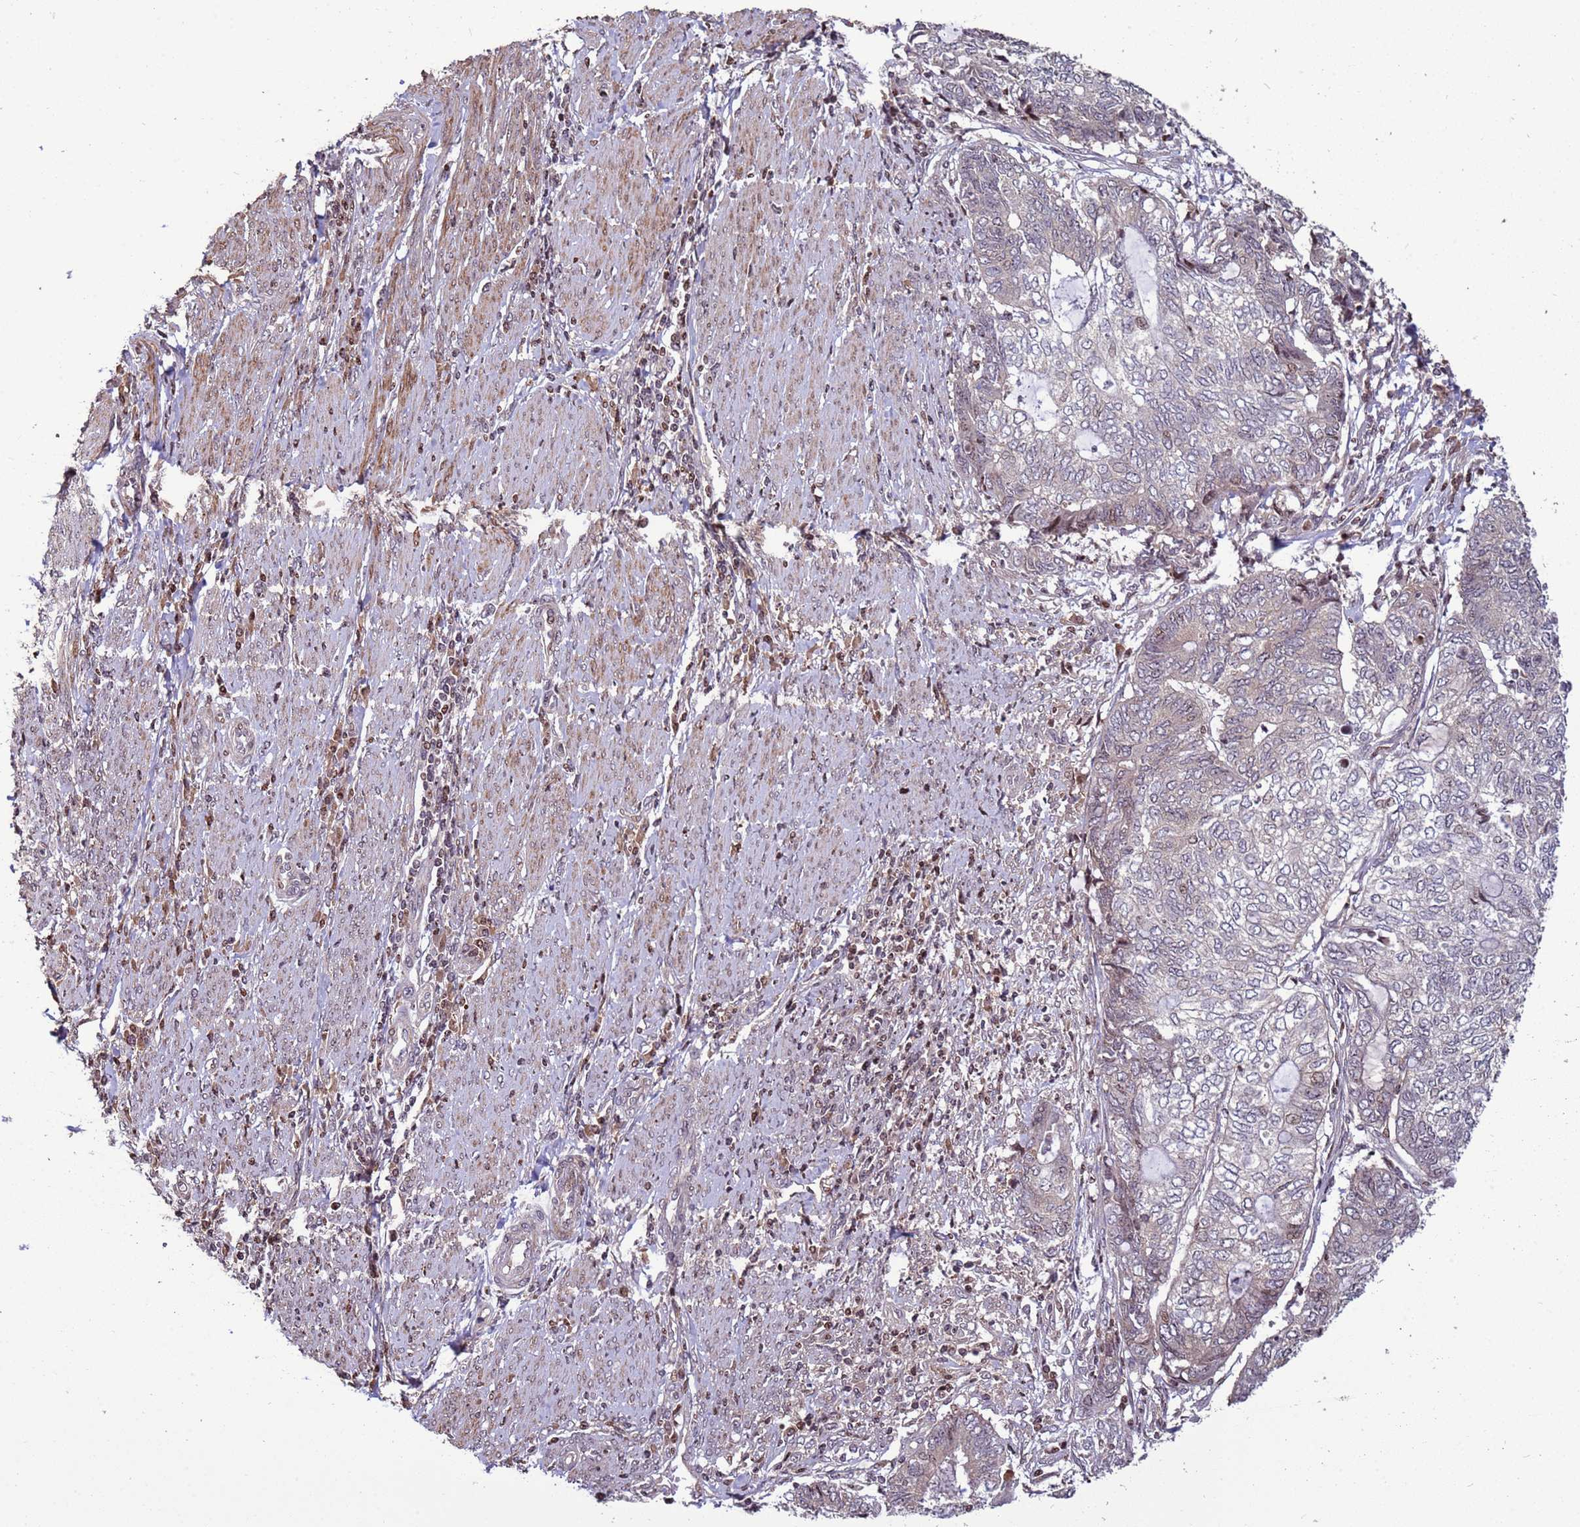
{"staining": {"intensity": "weak", "quantity": "<25%", "location": "nuclear"}, "tissue": "endometrial cancer", "cell_type": "Tumor cells", "image_type": "cancer", "snomed": [{"axis": "morphology", "description": "Adenocarcinoma, NOS"}, {"axis": "topography", "description": "Uterus"}, {"axis": "topography", "description": "Endometrium"}], "caption": "Immunohistochemistry micrograph of neoplastic tissue: endometrial cancer (adenocarcinoma) stained with DAB reveals no significant protein expression in tumor cells.", "gene": "HGH1", "patient": {"sex": "female", "age": 70}}